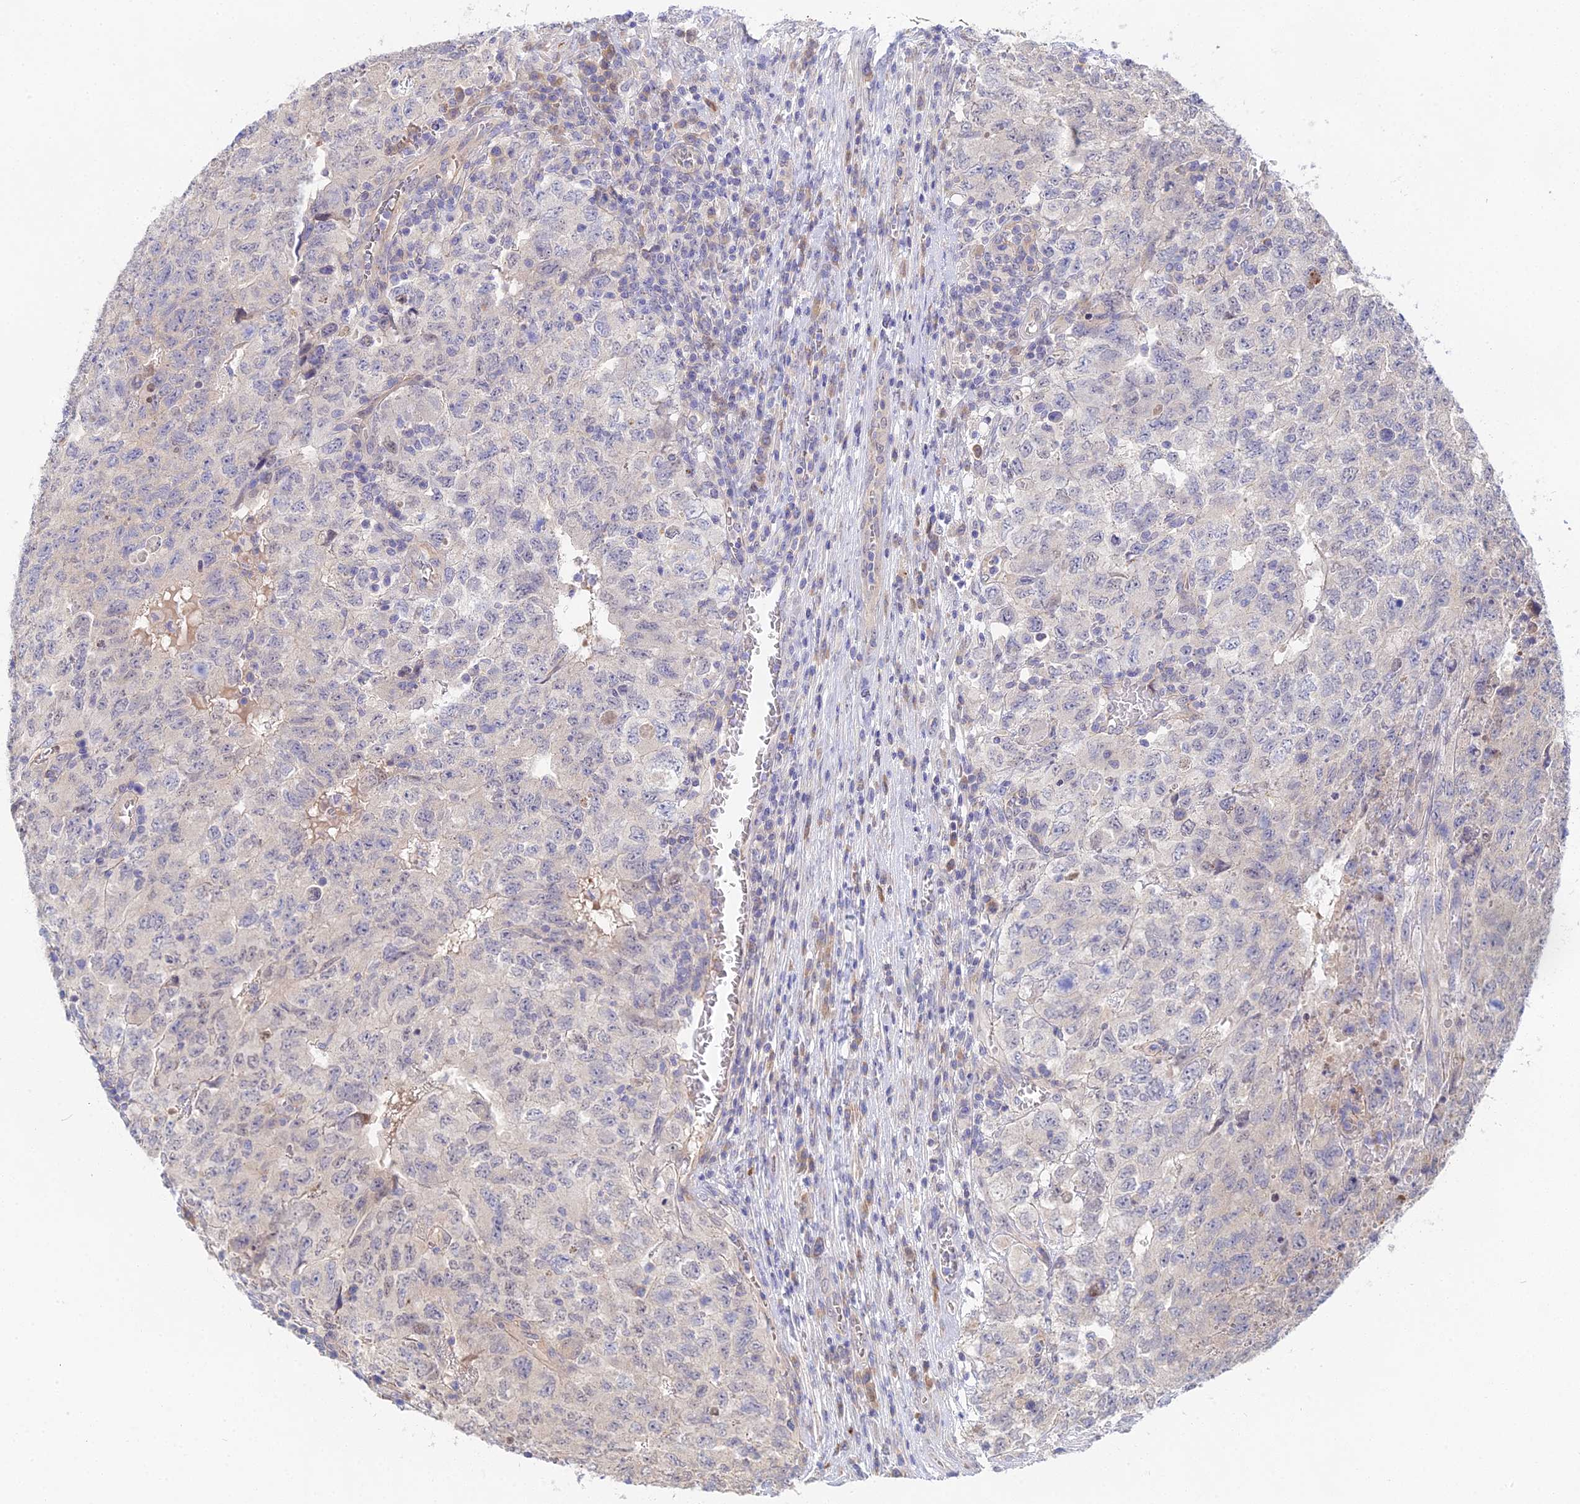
{"staining": {"intensity": "negative", "quantity": "none", "location": "none"}, "tissue": "testis cancer", "cell_type": "Tumor cells", "image_type": "cancer", "snomed": [{"axis": "morphology", "description": "Carcinoma, Embryonal, NOS"}, {"axis": "topography", "description": "Testis"}], "caption": "High magnification brightfield microscopy of testis cancer (embryonal carcinoma) stained with DAB (brown) and counterstained with hematoxylin (blue): tumor cells show no significant positivity. (DAB immunohistochemistry, high magnification).", "gene": "DNAH14", "patient": {"sex": "male", "age": 34}}